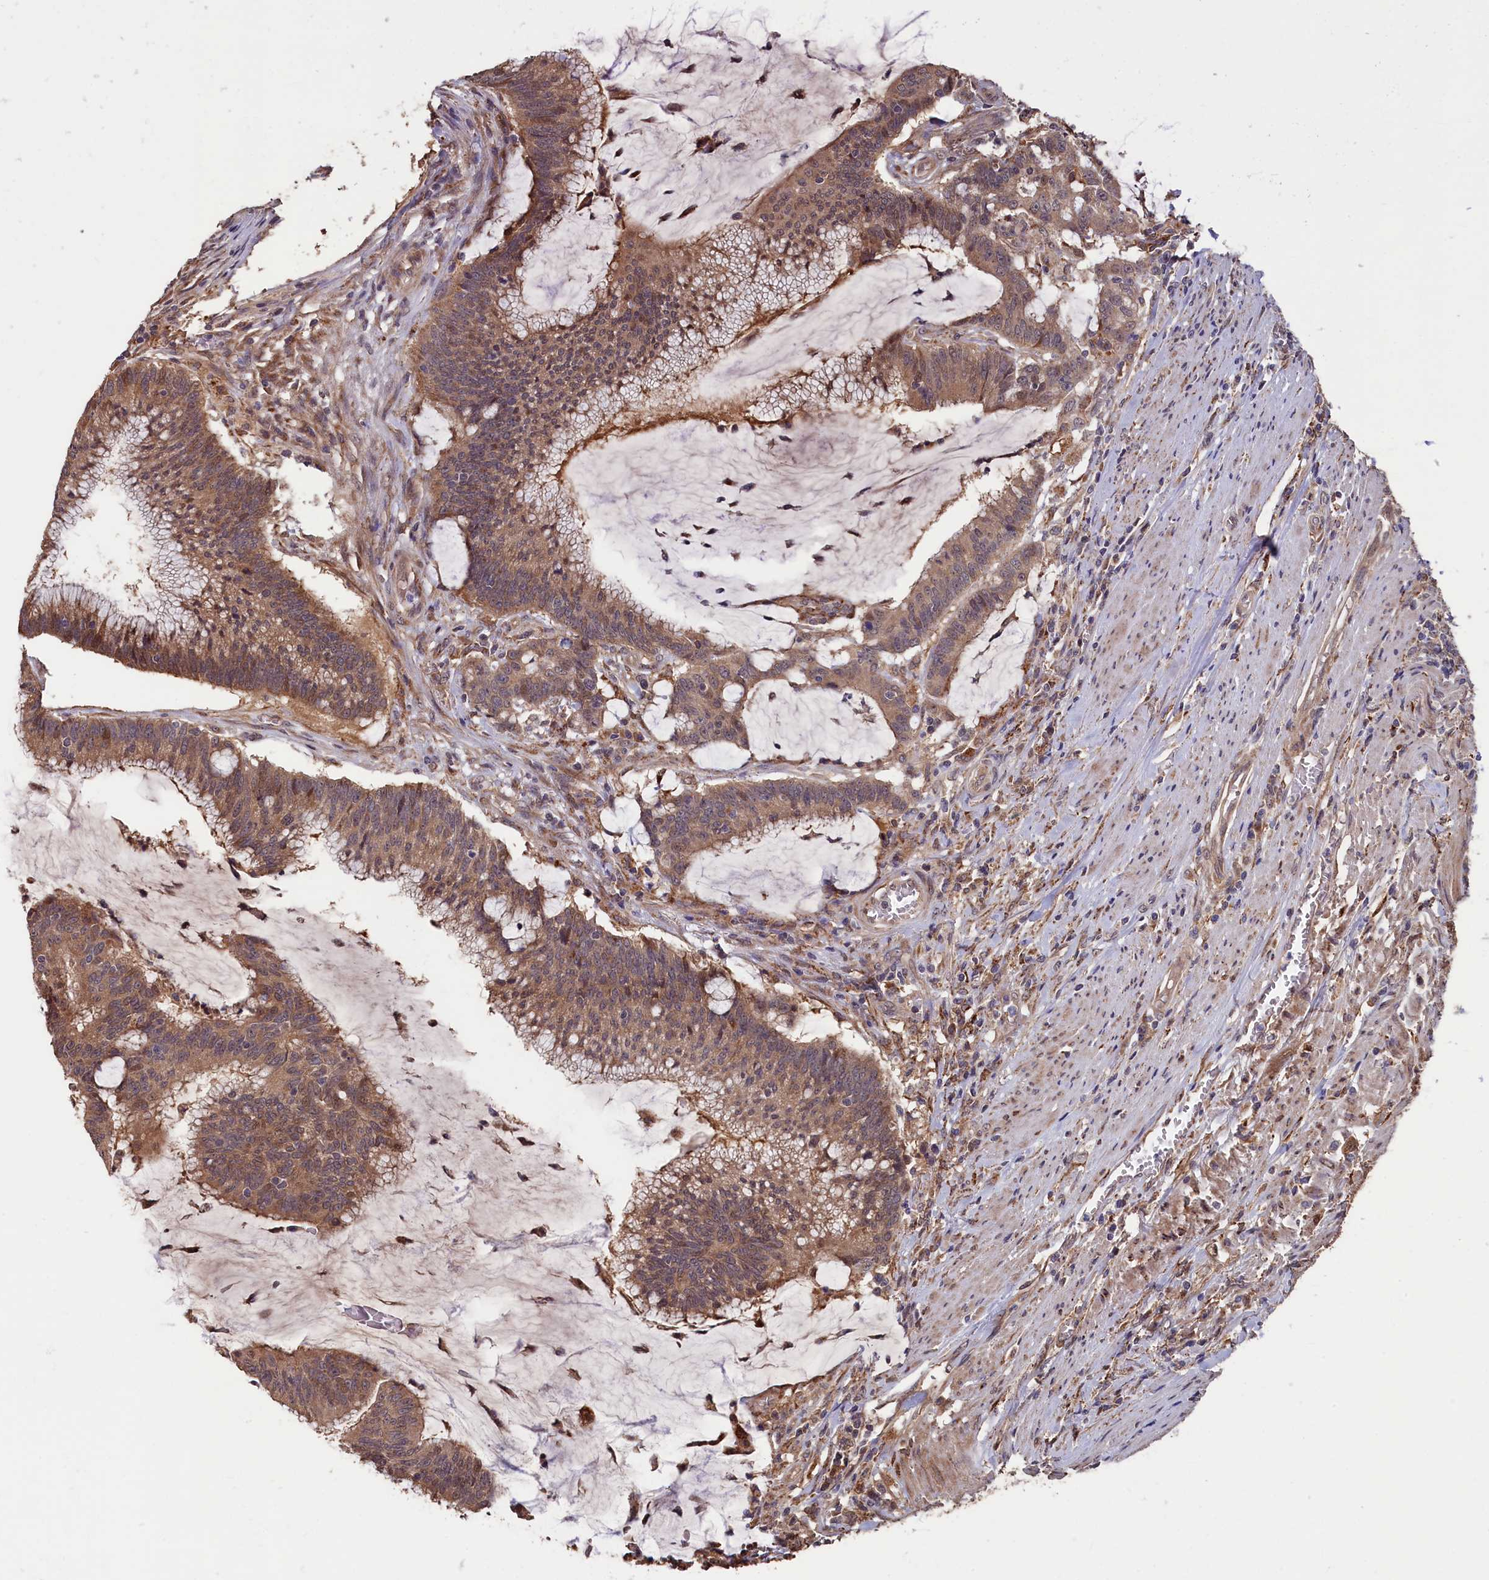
{"staining": {"intensity": "moderate", "quantity": ">75%", "location": "cytoplasmic/membranous"}, "tissue": "colorectal cancer", "cell_type": "Tumor cells", "image_type": "cancer", "snomed": [{"axis": "morphology", "description": "Adenocarcinoma, NOS"}, {"axis": "topography", "description": "Rectum"}], "caption": "This photomicrograph demonstrates immunohistochemistry staining of colorectal cancer, with medium moderate cytoplasmic/membranous positivity in about >75% of tumor cells.", "gene": "SLC12A4", "patient": {"sex": "female", "age": 77}}